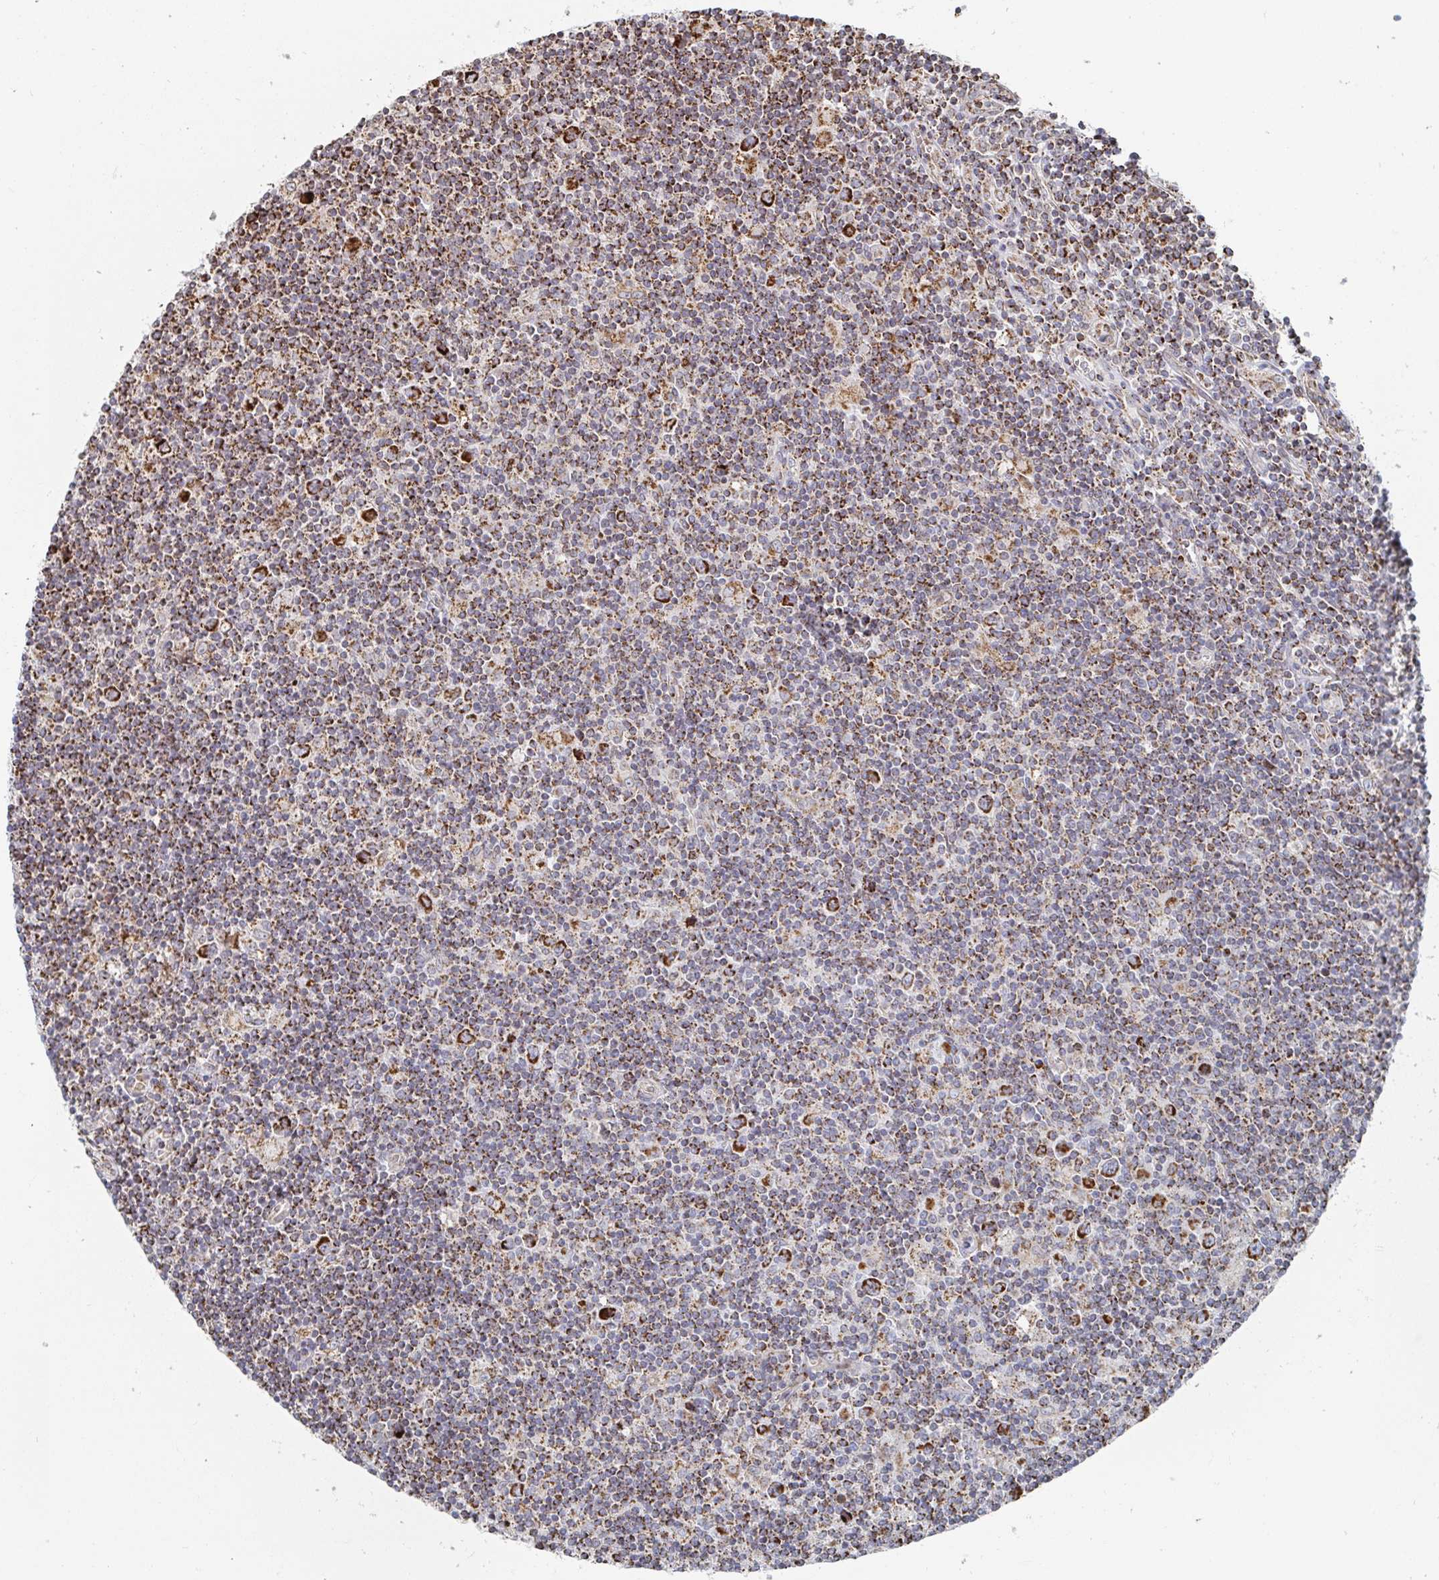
{"staining": {"intensity": "strong", "quantity": ">75%", "location": "cytoplasmic/membranous"}, "tissue": "lymphoma", "cell_type": "Tumor cells", "image_type": "cancer", "snomed": [{"axis": "morphology", "description": "Hodgkin's disease, NOS"}, {"axis": "topography", "description": "Lymph node"}], "caption": "Lymphoma stained with a protein marker demonstrates strong staining in tumor cells.", "gene": "STARD8", "patient": {"sex": "male", "age": 40}}